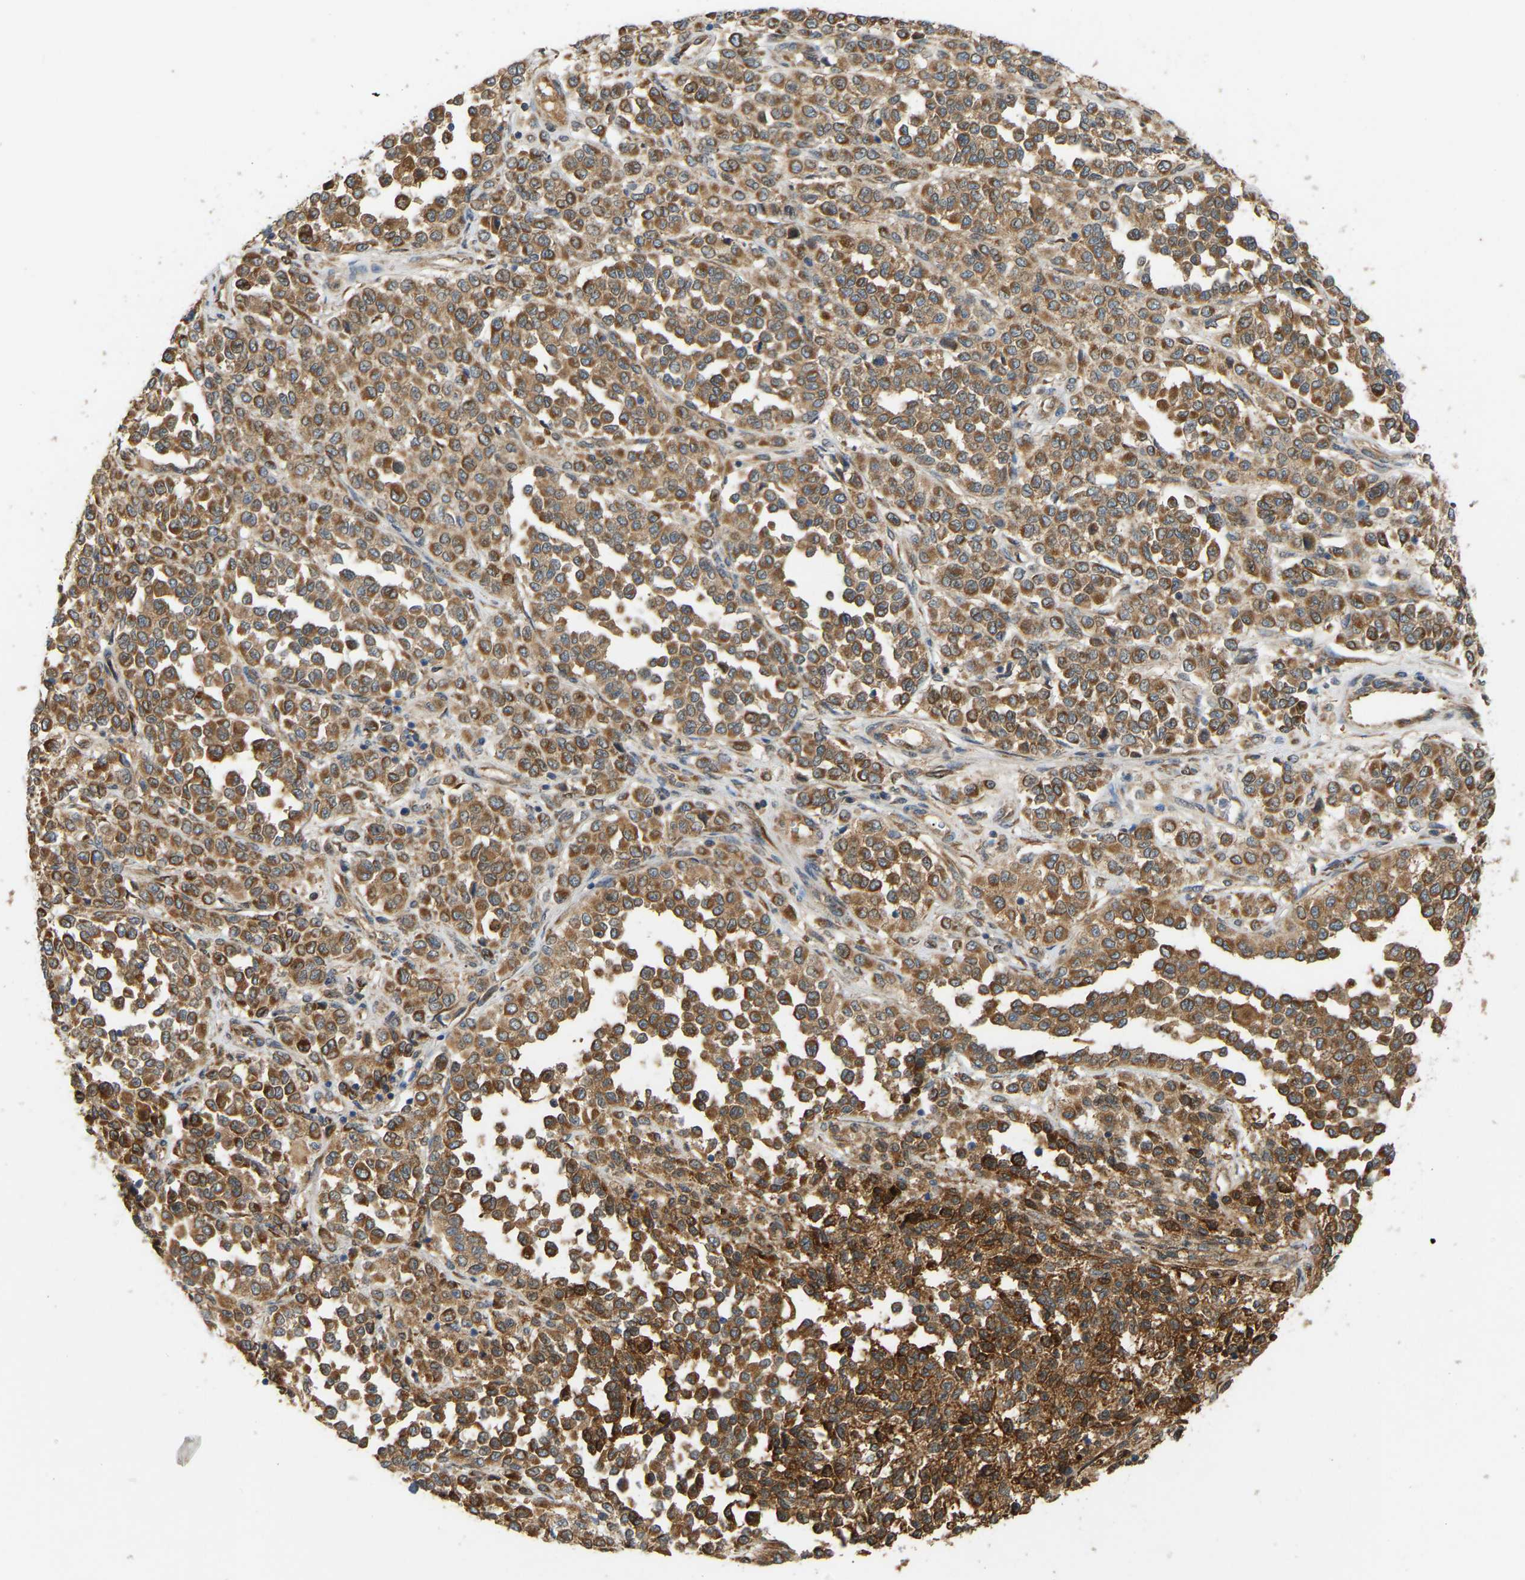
{"staining": {"intensity": "moderate", "quantity": ">75%", "location": "cytoplasmic/membranous"}, "tissue": "melanoma", "cell_type": "Tumor cells", "image_type": "cancer", "snomed": [{"axis": "morphology", "description": "Malignant melanoma, Metastatic site"}, {"axis": "topography", "description": "Pancreas"}], "caption": "Human melanoma stained with a protein marker reveals moderate staining in tumor cells.", "gene": "PTCD1", "patient": {"sex": "female", "age": 30}}